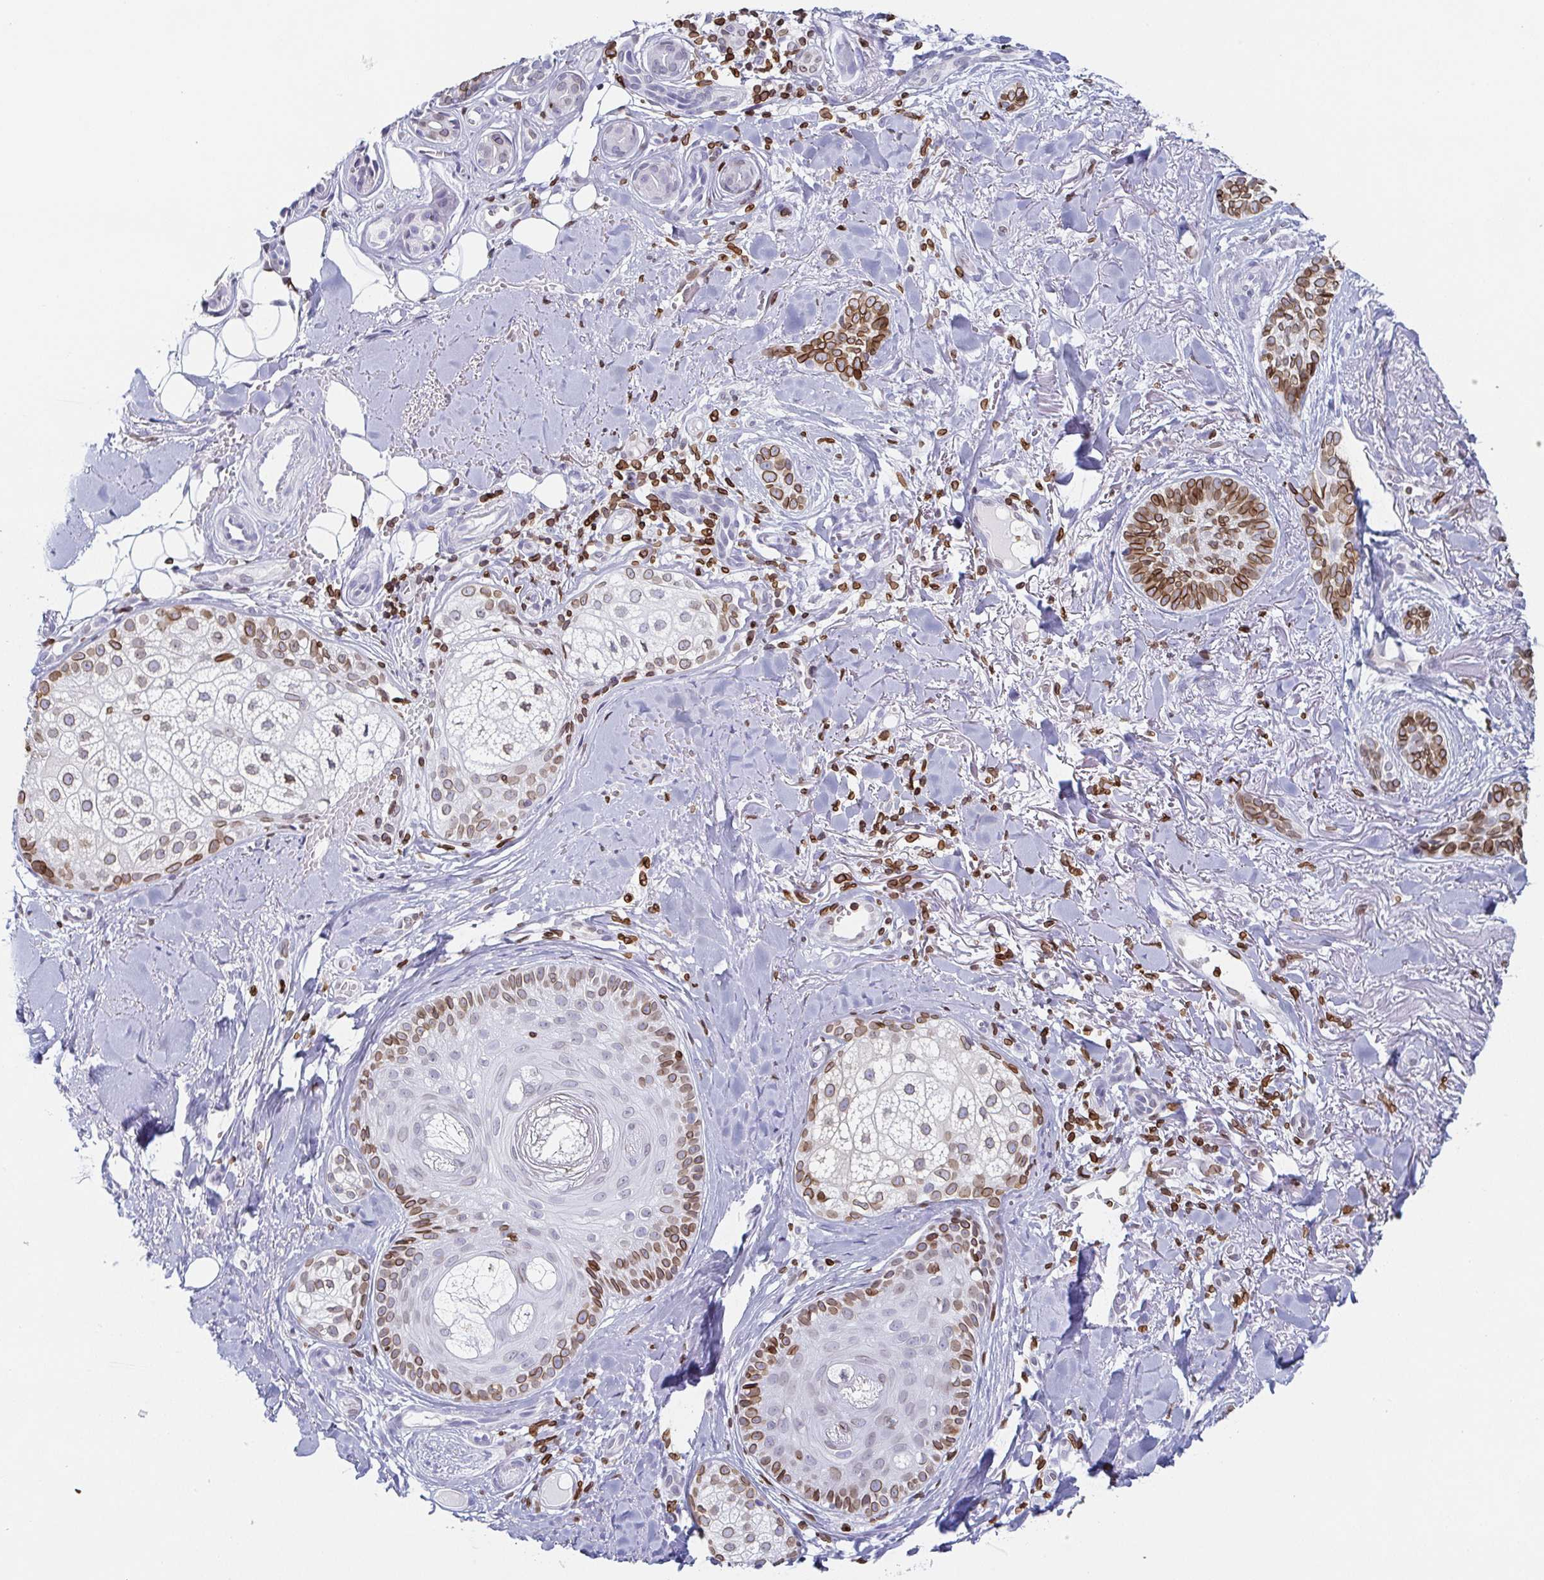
{"staining": {"intensity": "moderate", "quantity": ">75%", "location": "cytoplasmic/membranous,nuclear"}, "tissue": "skin cancer", "cell_type": "Tumor cells", "image_type": "cancer", "snomed": [{"axis": "morphology", "description": "Basal cell carcinoma"}, {"axis": "morphology", "description": "BCC, high aggressive"}, {"axis": "topography", "description": "Skin"}], "caption": "Protein analysis of skin cancer (basal cell carcinoma) tissue displays moderate cytoplasmic/membranous and nuclear staining in about >75% of tumor cells. (brown staining indicates protein expression, while blue staining denotes nuclei).", "gene": "BTBD7", "patient": {"sex": "female", "age": 79}}